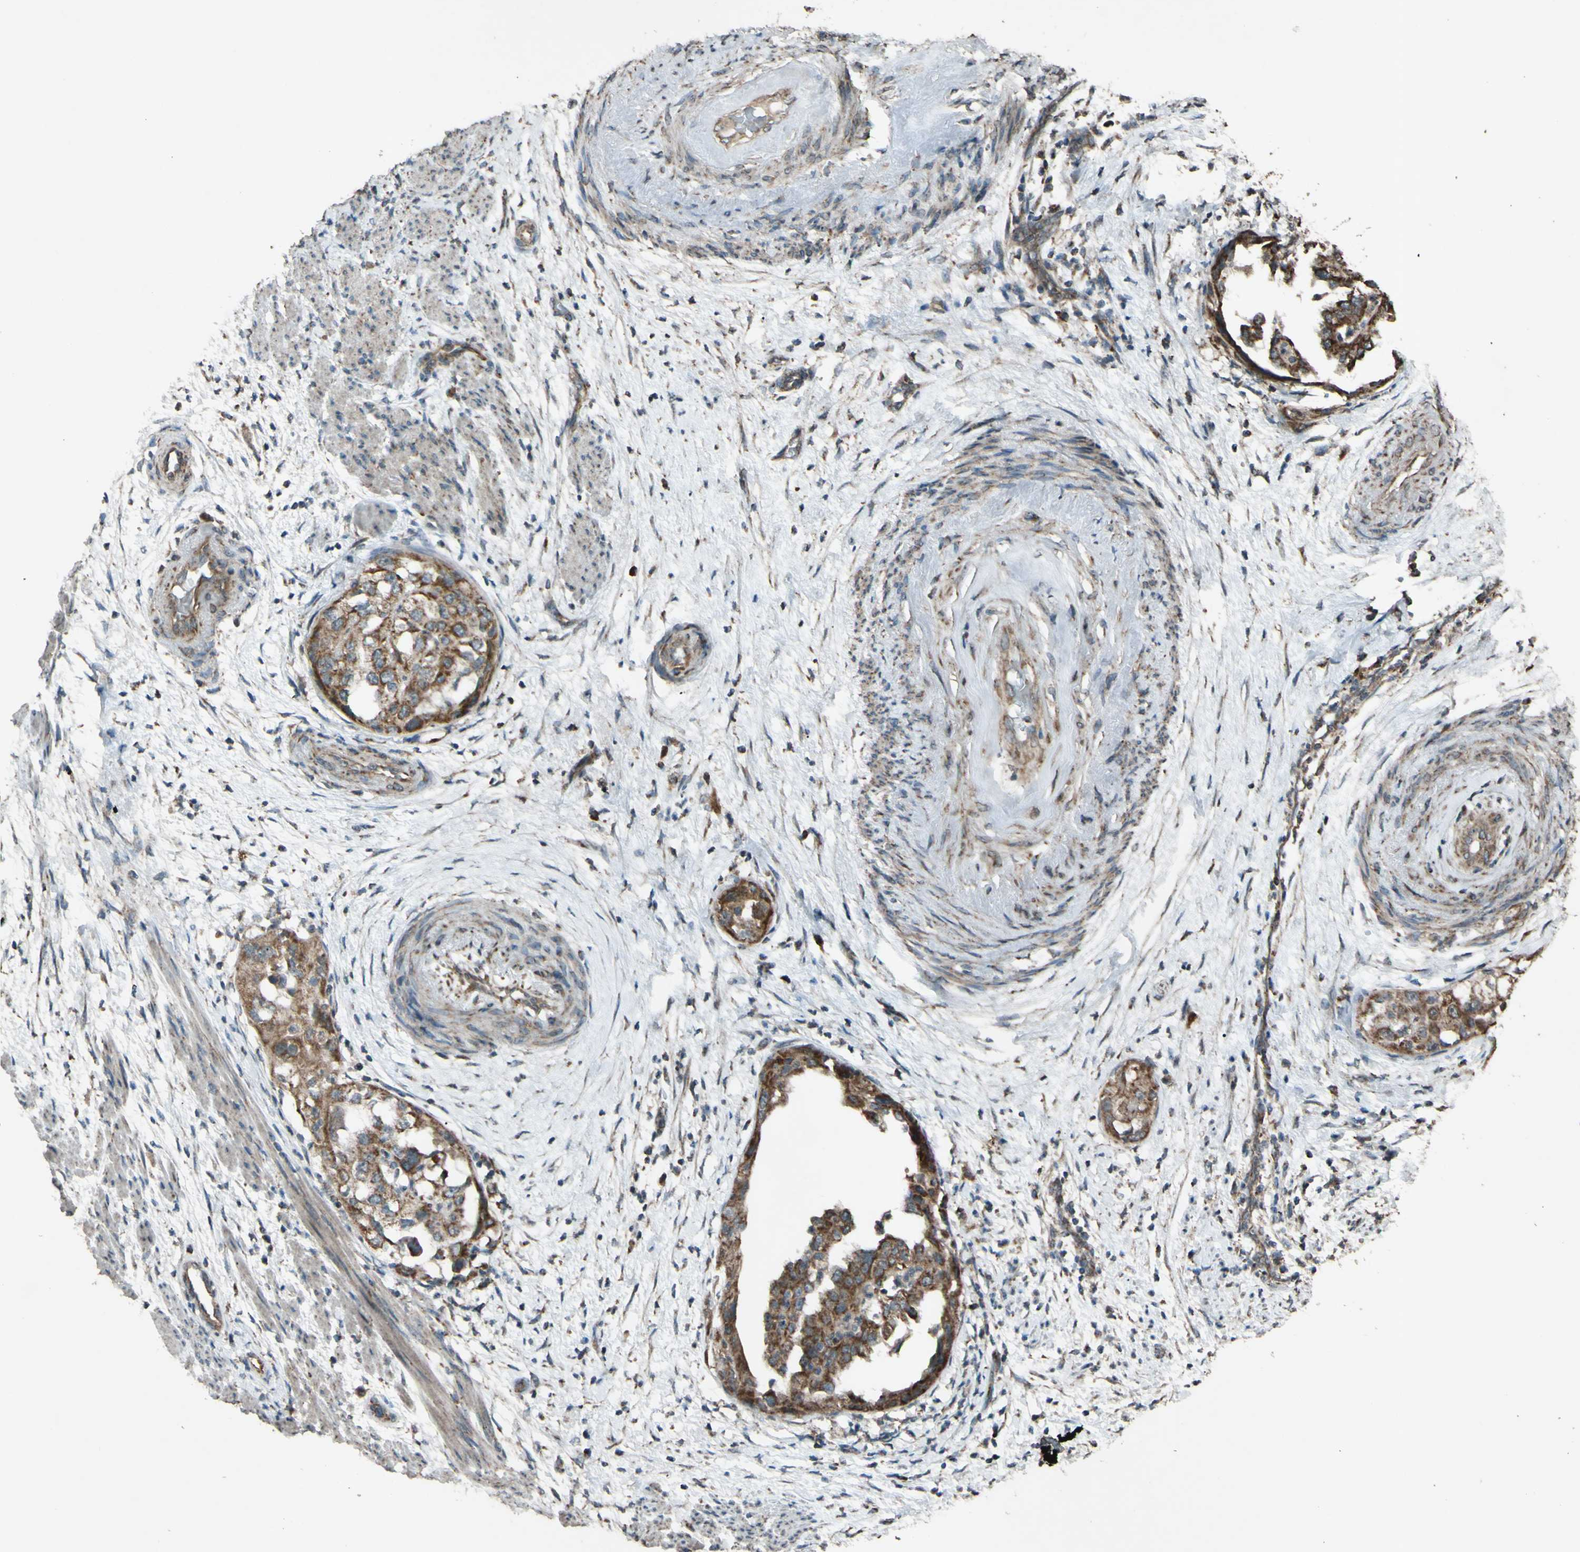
{"staining": {"intensity": "moderate", "quantity": ">75%", "location": "cytoplasmic/membranous"}, "tissue": "endometrial cancer", "cell_type": "Tumor cells", "image_type": "cancer", "snomed": [{"axis": "morphology", "description": "Adenocarcinoma, NOS"}, {"axis": "topography", "description": "Endometrium"}], "caption": "The immunohistochemical stain labels moderate cytoplasmic/membranous staining in tumor cells of endometrial cancer (adenocarcinoma) tissue.", "gene": "ACOT8", "patient": {"sex": "female", "age": 85}}